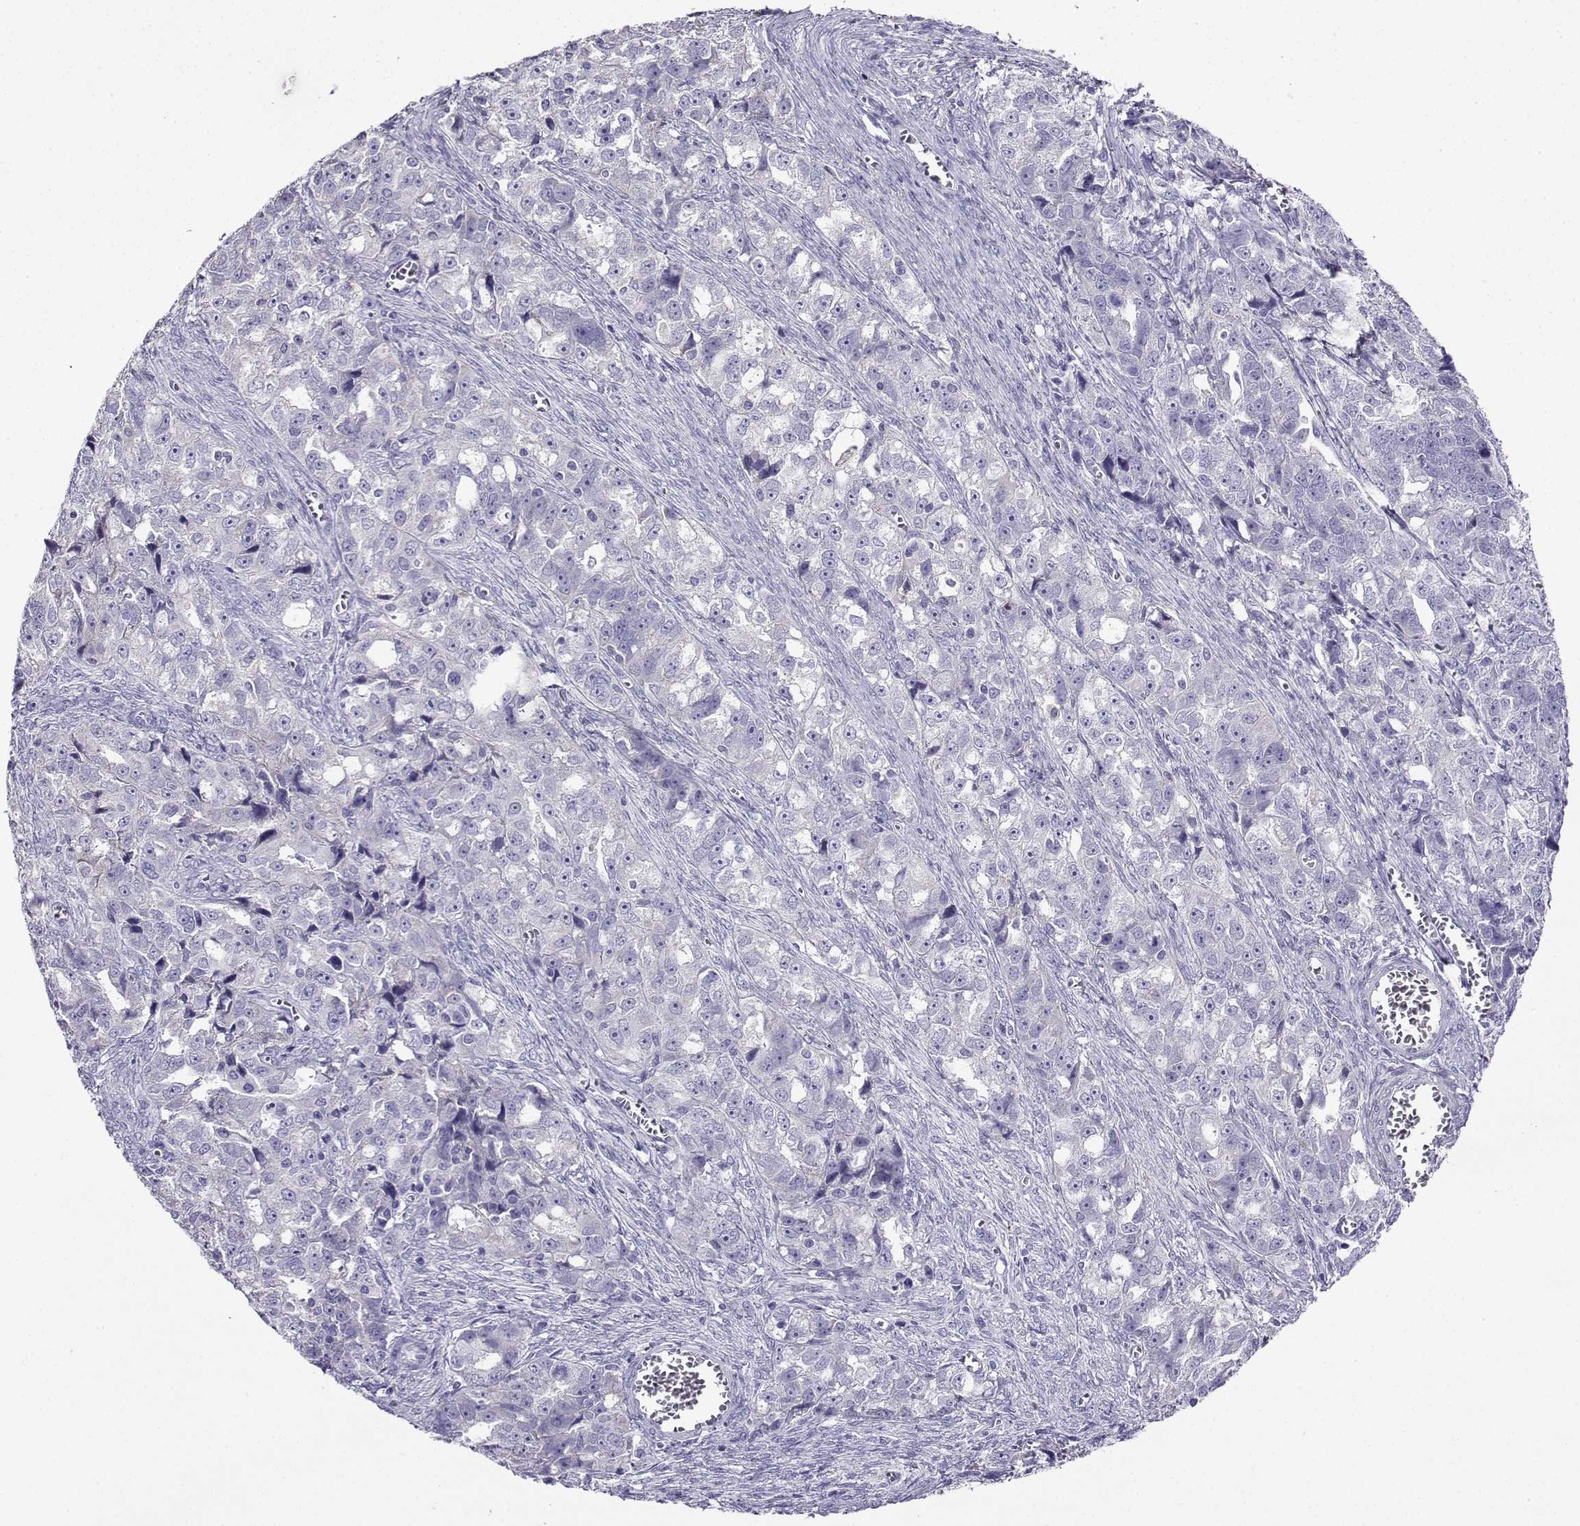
{"staining": {"intensity": "negative", "quantity": "none", "location": "none"}, "tissue": "ovarian cancer", "cell_type": "Tumor cells", "image_type": "cancer", "snomed": [{"axis": "morphology", "description": "Cystadenocarcinoma, serous, NOS"}, {"axis": "topography", "description": "Ovary"}], "caption": "A histopathology image of ovarian serous cystadenocarcinoma stained for a protein shows no brown staining in tumor cells.", "gene": "LINGO1", "patient": {"sex": "female", "age": 51}}